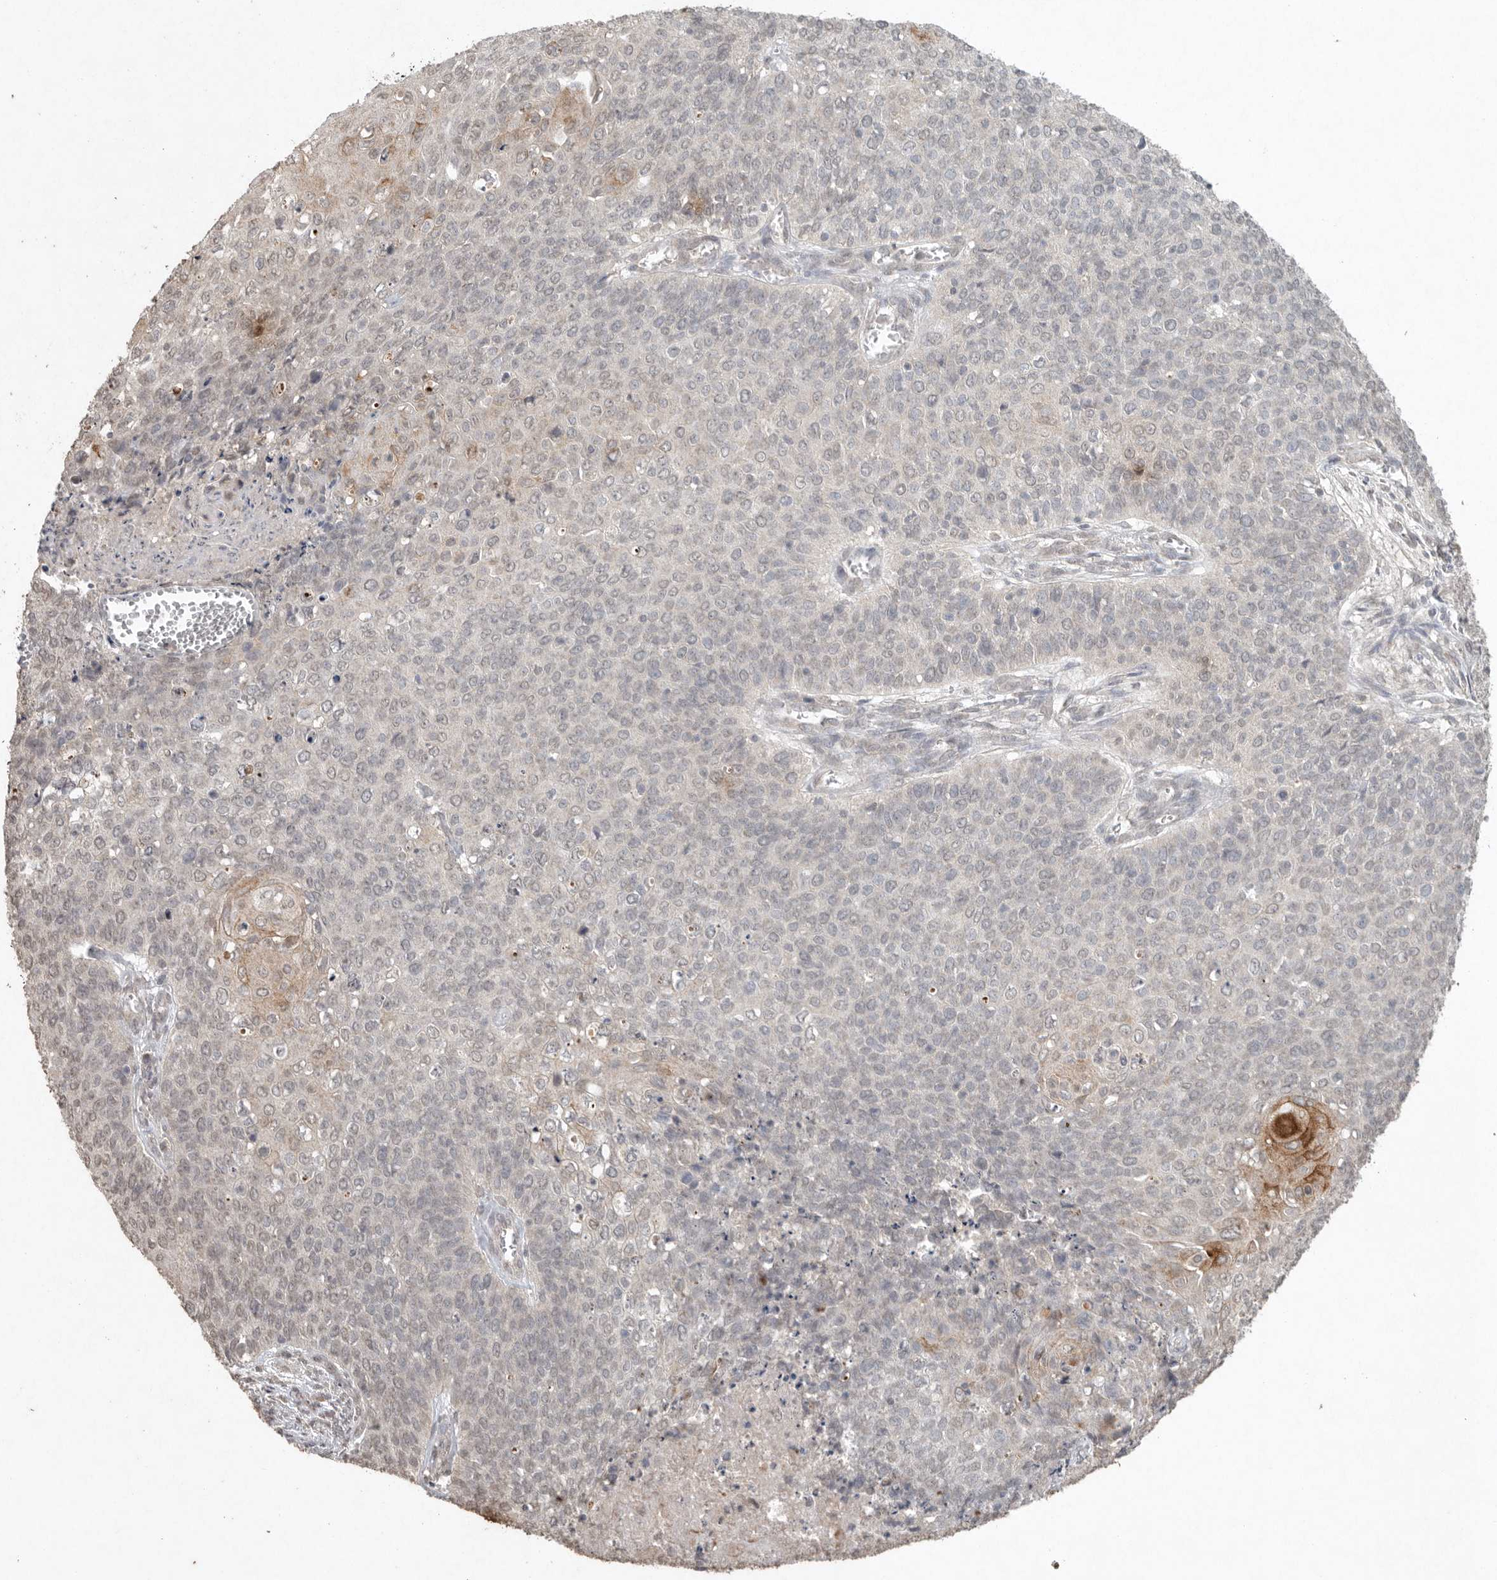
{"staining": {"intensity": "moderate", "quantity": "<25%", "location": "cytoplasmic/membranous"}, "tissue": "cervical cancer", "cell_type": "Tumor cells", "image_type": "cancer", "snomed": [{"axis": "morphology", "description": "Squamous cell carcinoma, NOS"}, {"axis": "topography", "description": "Cervix"}], "caption": "Immunohistochemistry (DAB) staining of squamous cell carcinoma (cervical) demonstrates moderate cytoplasmic/membranous protein staining in approximately <25% of tumor cells.", "gene": "KLK5", "patient": {"sex": "female", "age": 39}}